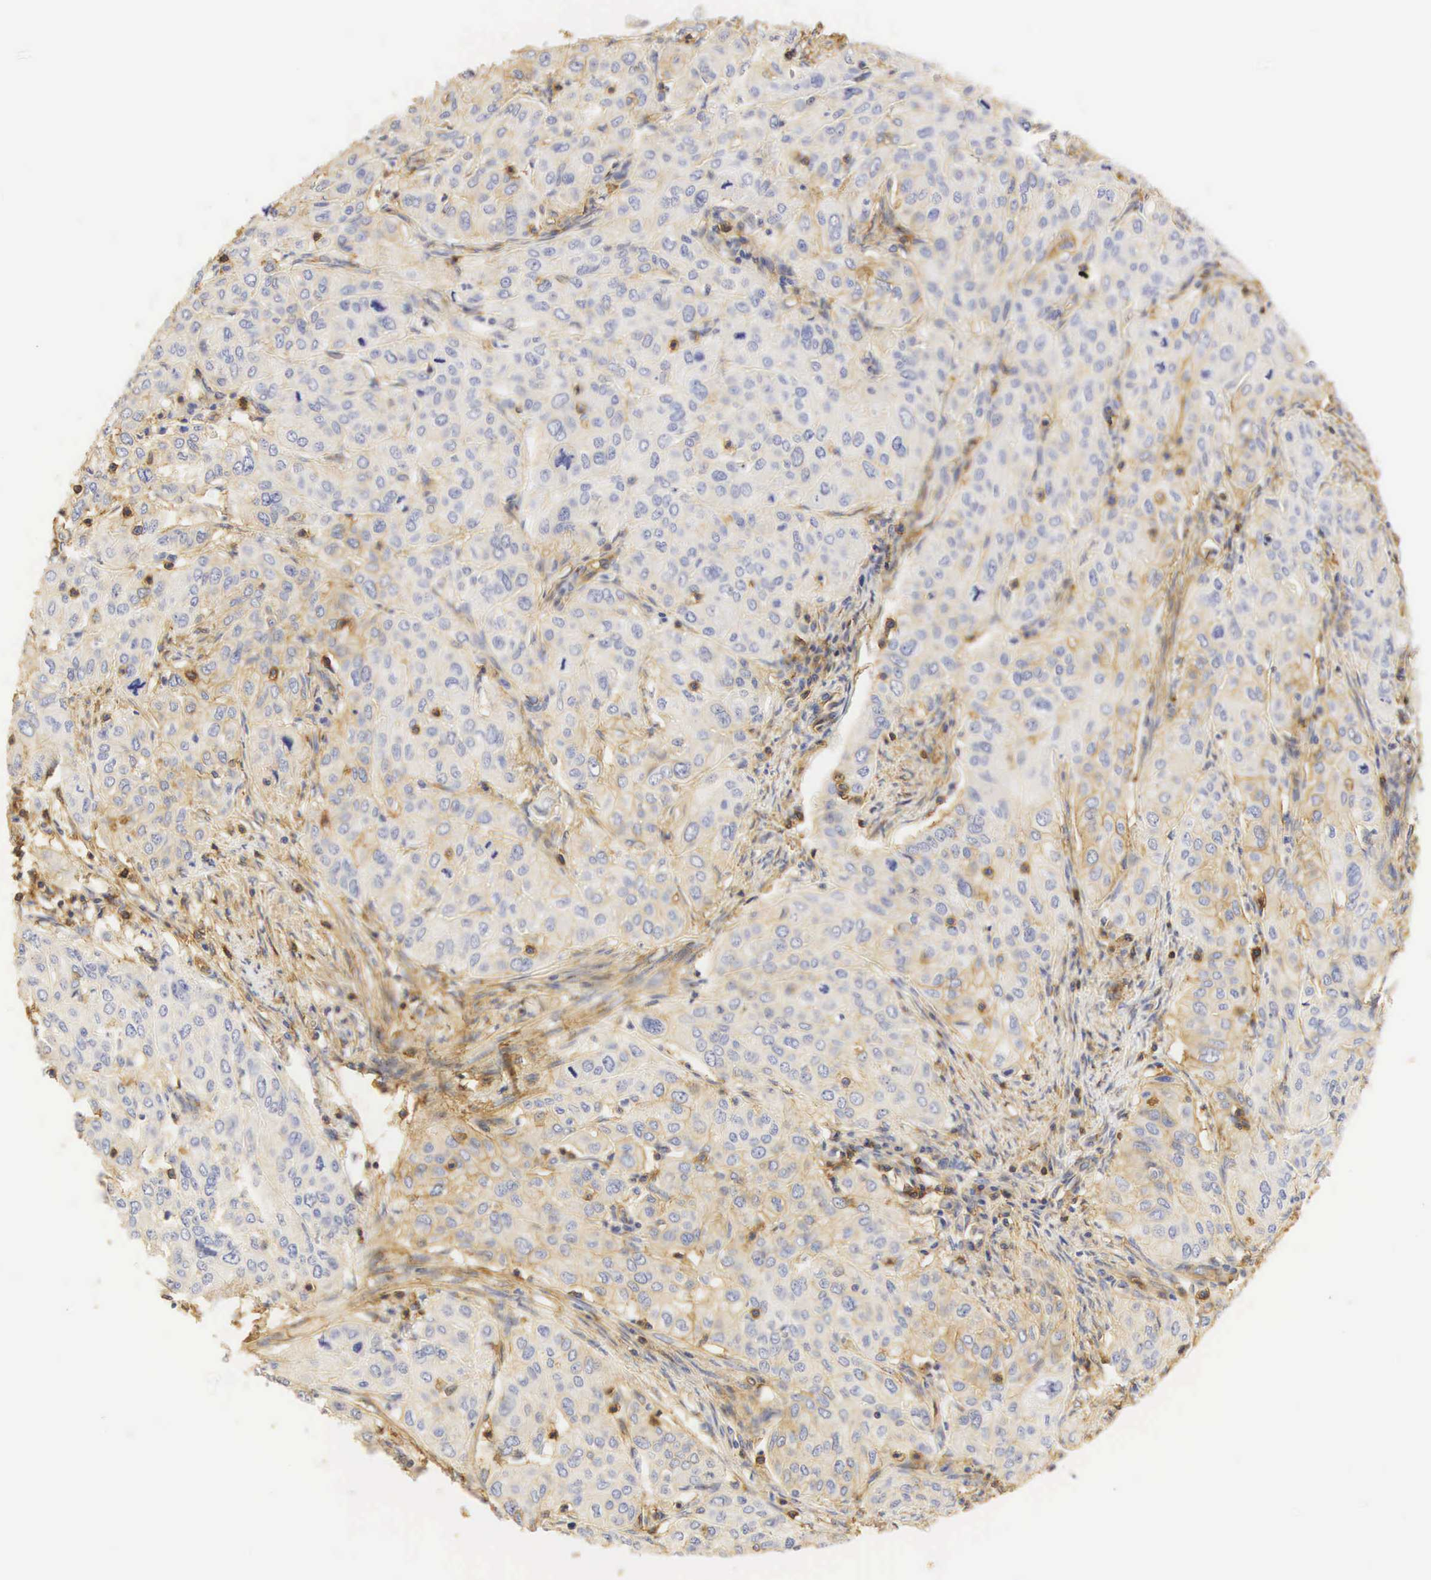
{"staining": {"intensity": "weak", "quantity": "<25%", "location": "cytoplasmic/membranous"}, "tissue": "cervical cancer", "cell_type": "Tumor cells", "image_type": "cancer", "snomed": [{"axis": "morphology", "description": "Squamous cell carcinoma, NOS"}, {"axis": "topography", "description": "Cervix"}], "caption": "This is a histopathology image of immunohistochemistry staining of cervical cancer (squamous cell carcinoma), which shows no positivity in tumor cells.", "gene": "CD99", "patient": {"sex": "female", "age": 38}}